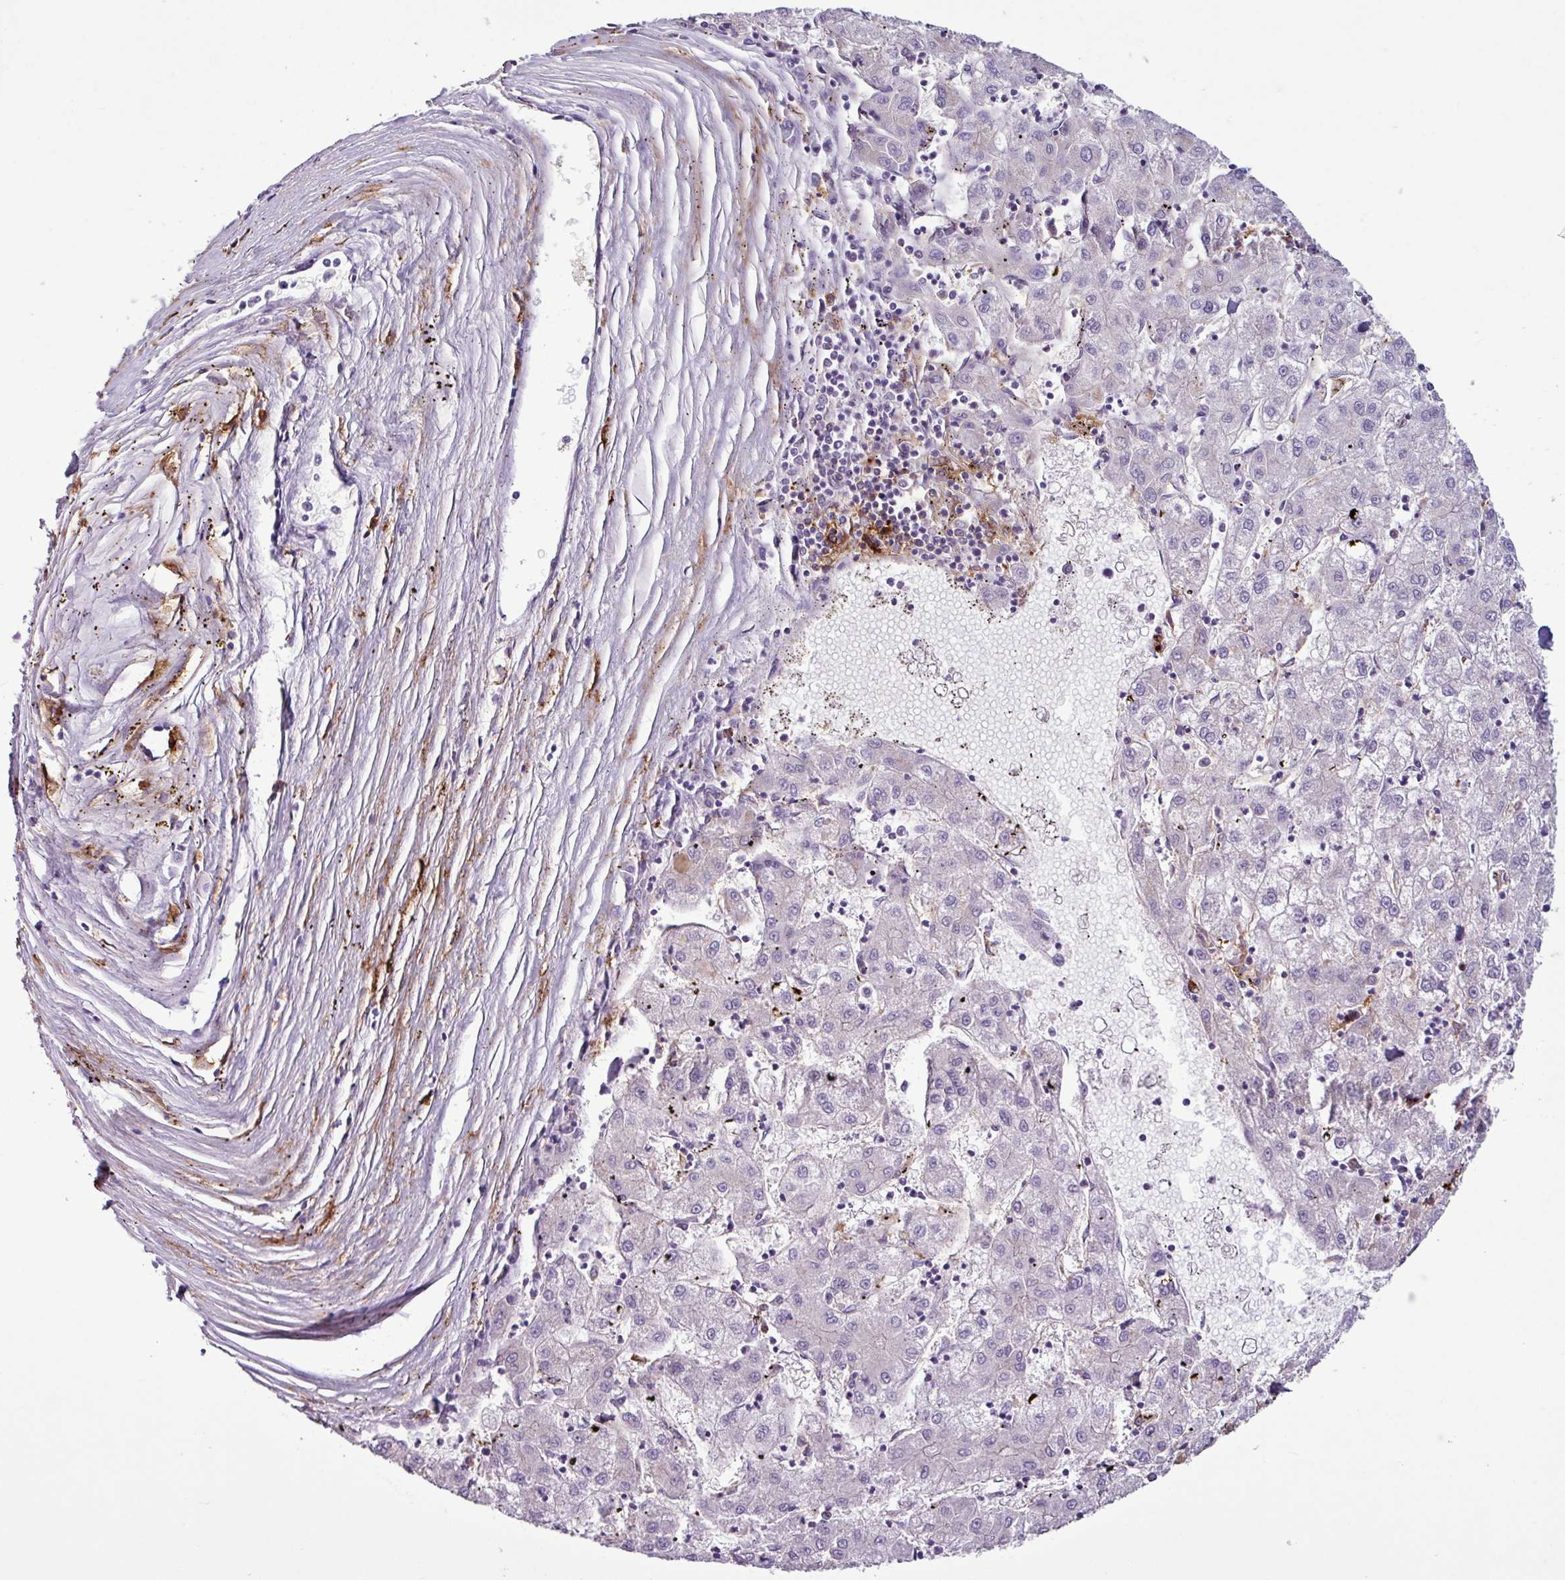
{"staining": {"intensity": "negative", "quantity": "none", "location": "none"}, "tissue": "liver cancer", "cell_type": "Tumor cells", "image_type": "cancer", "snomed": [{"axis": "morphology", "description": "Carcinoma, Hepatocellular, NOS"}, {"axis": "topography", "description": "Liver"}], "caption": "A histopathology image of liver hepatocellular carcinoma stained for a protein reveals no brown staining in tumor cells.", "gene": "C9orf24", "patient": {"sex": "male", "age": 72}}